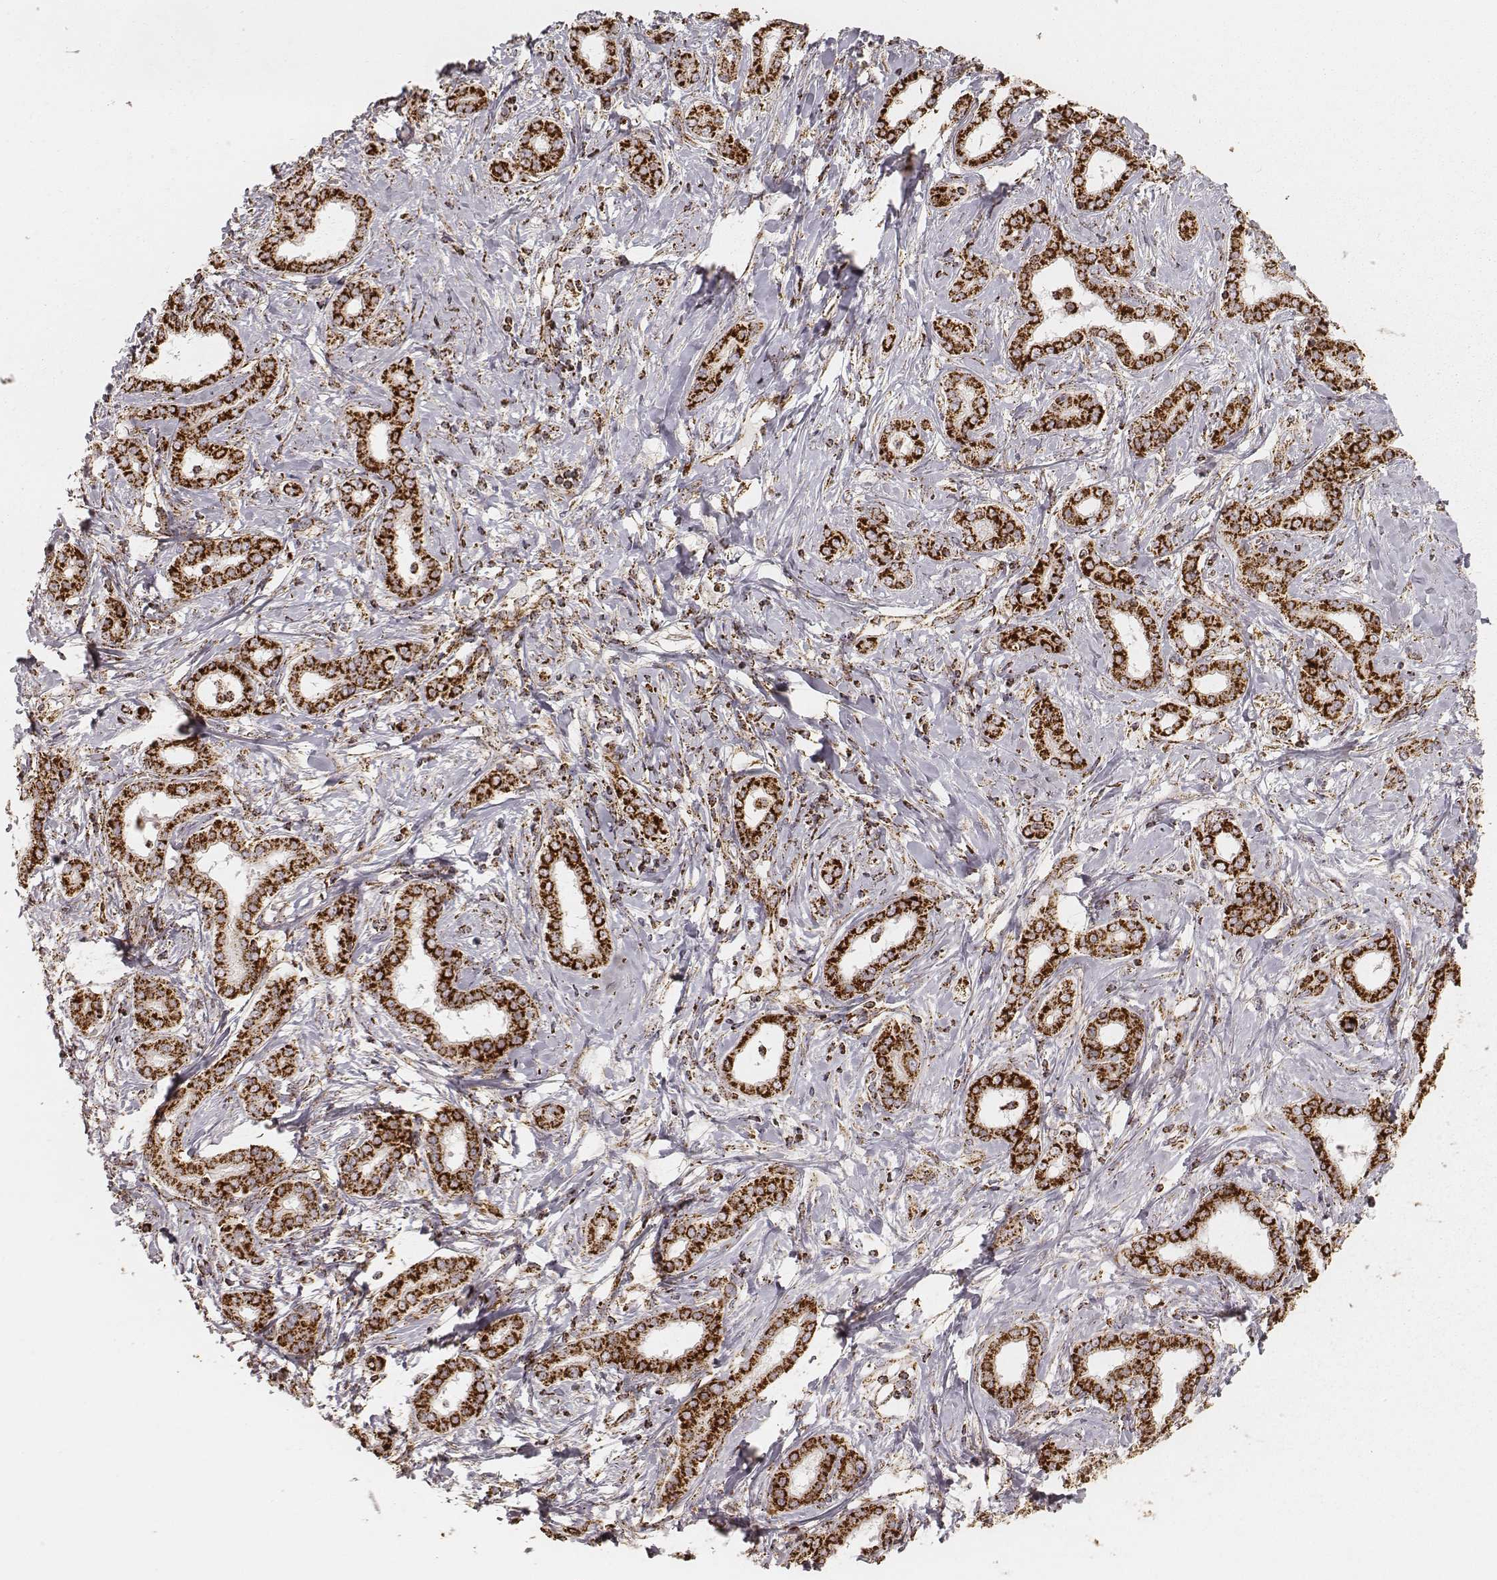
{"staining": {"intensity": "strong", "quantity": ">75%", "location": "cytoplasmic/membranous"}, "tissue": "liver cancer", "cell_type": "Tumor cells", "image_type": "cancer", "snomed": [{"axis": "morphology", "description": "Cholangiocarcinoma"}, {"axis": "topography", "description": "Liver"}], "caption": "DAB (3,3'-diaminobenzidine) immunohistochemical staining of liver cancer (cholangiocarcinoma) demonstrates strong cytoplasmic/membranous protein positivity in about >75% of tumor cells. The staining was performed using DAB to visualize the protein expression in brown, while the nuclei were stained in blue with hematoxylin (Magnification: 20x).", "gene": "CS", "patient": {"sex": "female", "age": 47}}